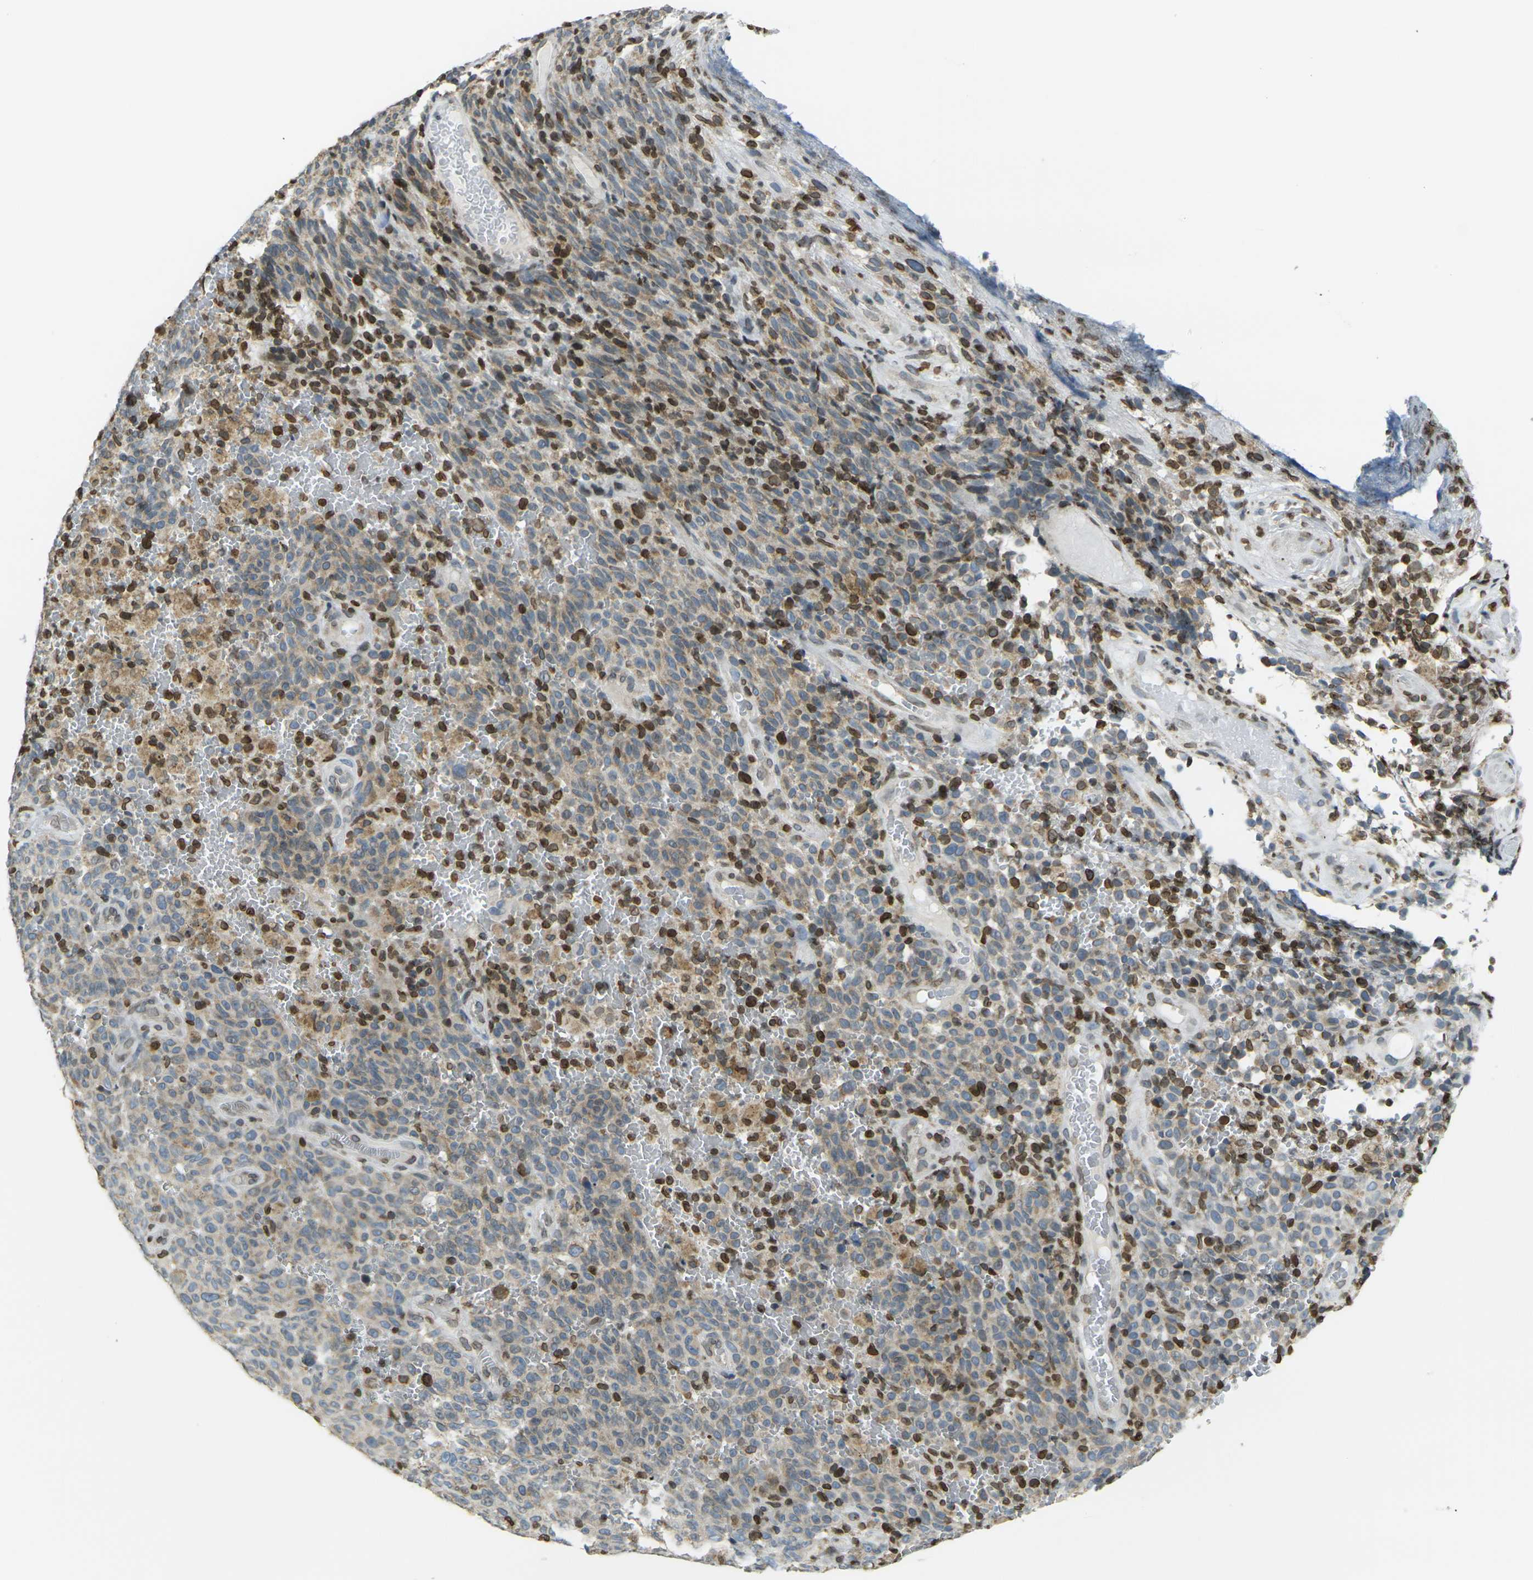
{"staining": {"intensity": "strong", "quantity": "<25%", "location": "nuclear"}, "tissue": "melanoma", "cell_type": "Tumor cells", "image_type": "cancer", "snomed": [{"axis": "morphology", "description": "Malignant melanoma, NOS"}, {"axis": "topography", "description": "Skin"}], "caption": "Human malignant melanoma stained with a brown dye demonstrates strong nuclear positive expression in approximately <25% of tumor cells.", "gene": "BRDT", "patient": {"sex": "female", "age": 82}}